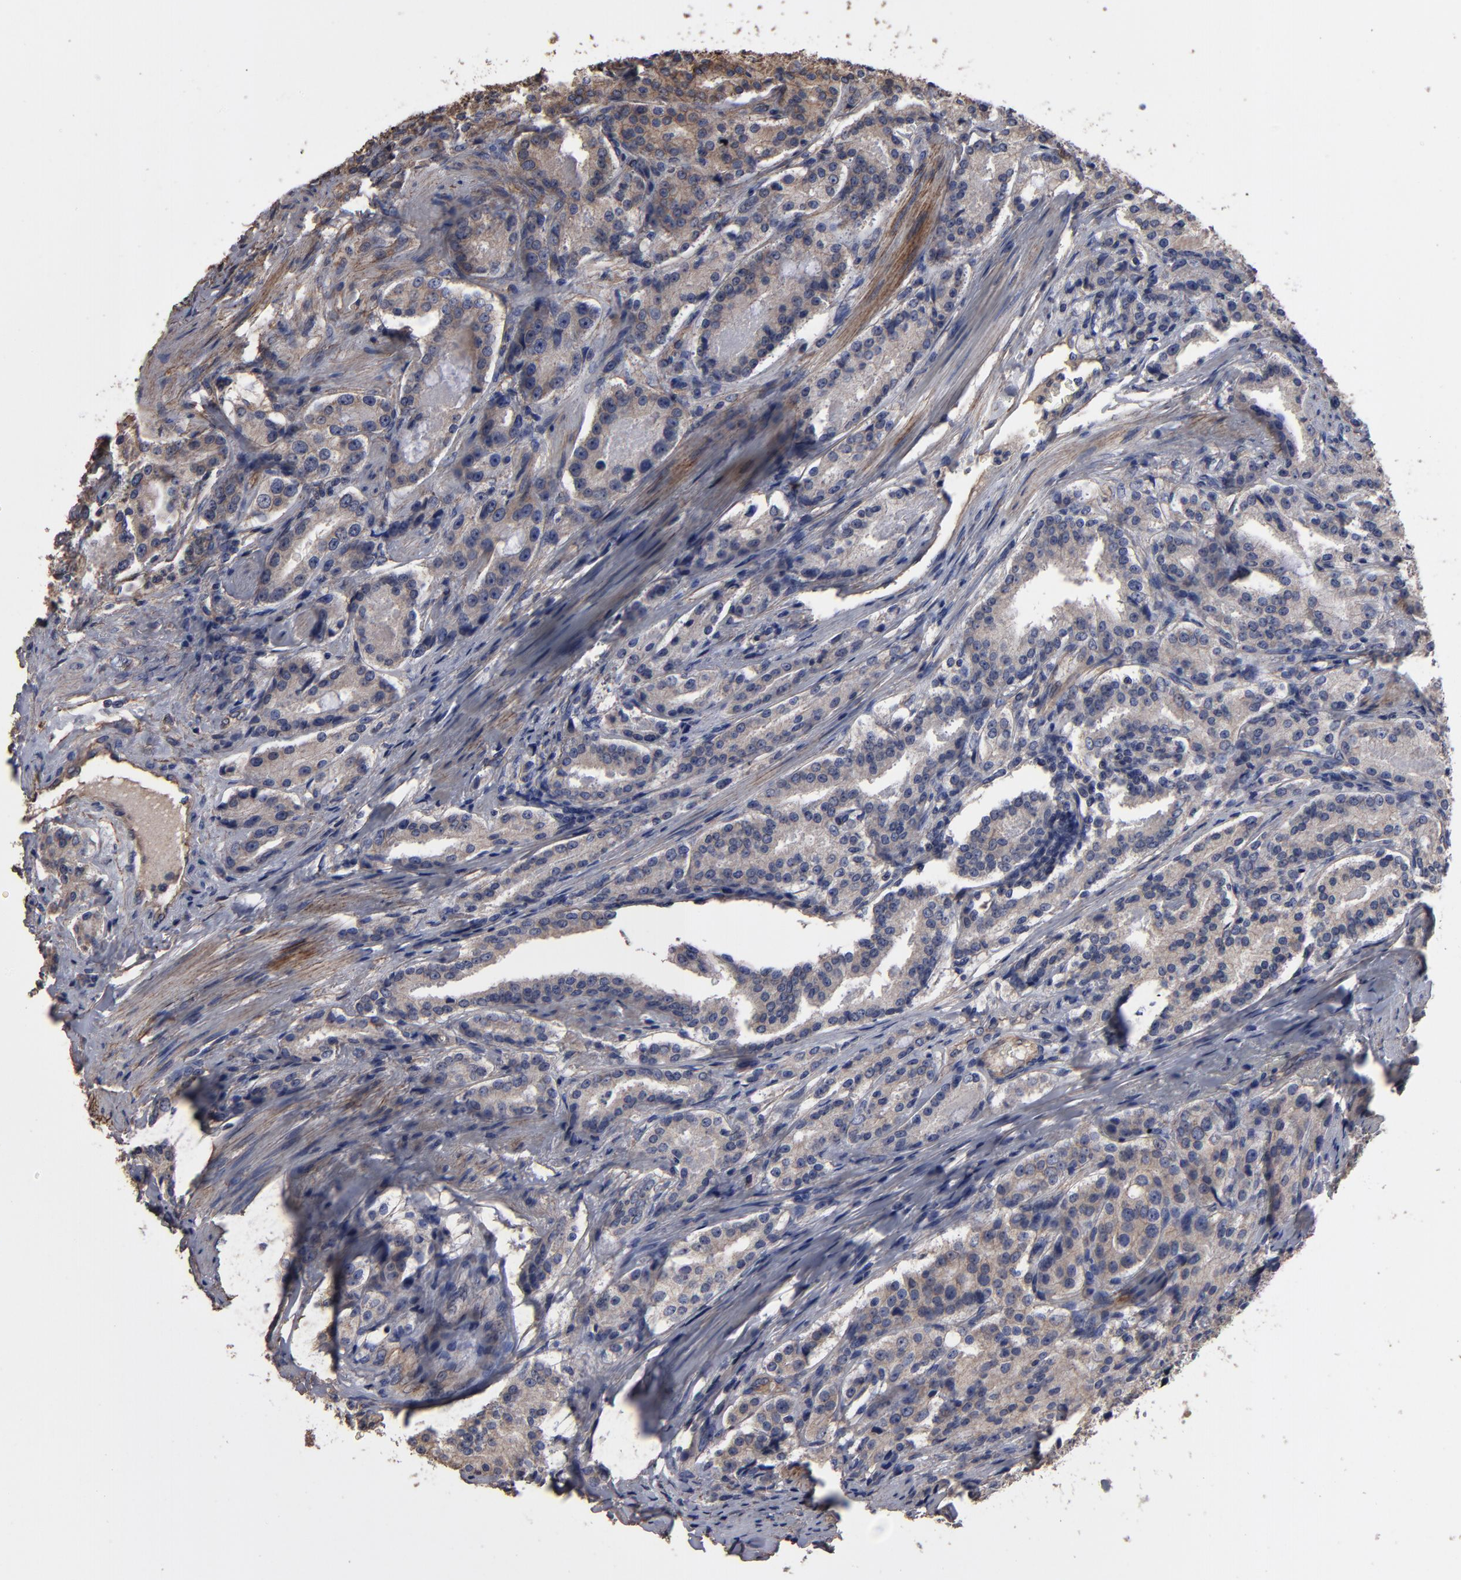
{"staining": {"intensity": "weak", "quantity": ">75%", "location": "cytoplasmic/membranous"}, "tissue": "prostate cancer", "cell_type": "Tumor cells", "image_type": "cancer", "snomed": [{"axis": "morphology", "description": "Adenocarcinoma, Medium grade"}, {"axis": "topography", "description": "Prostate"}], "caption": "About >75% of tumor cells in human adenocarcinoma (medium-grade) (prostate) demonstrate weak cytoplasmic/membranous protein staining as visualized by brown immunohistochemical staining.", "gene": "DMD", "patient": {"sex": "male", "age": 72}}